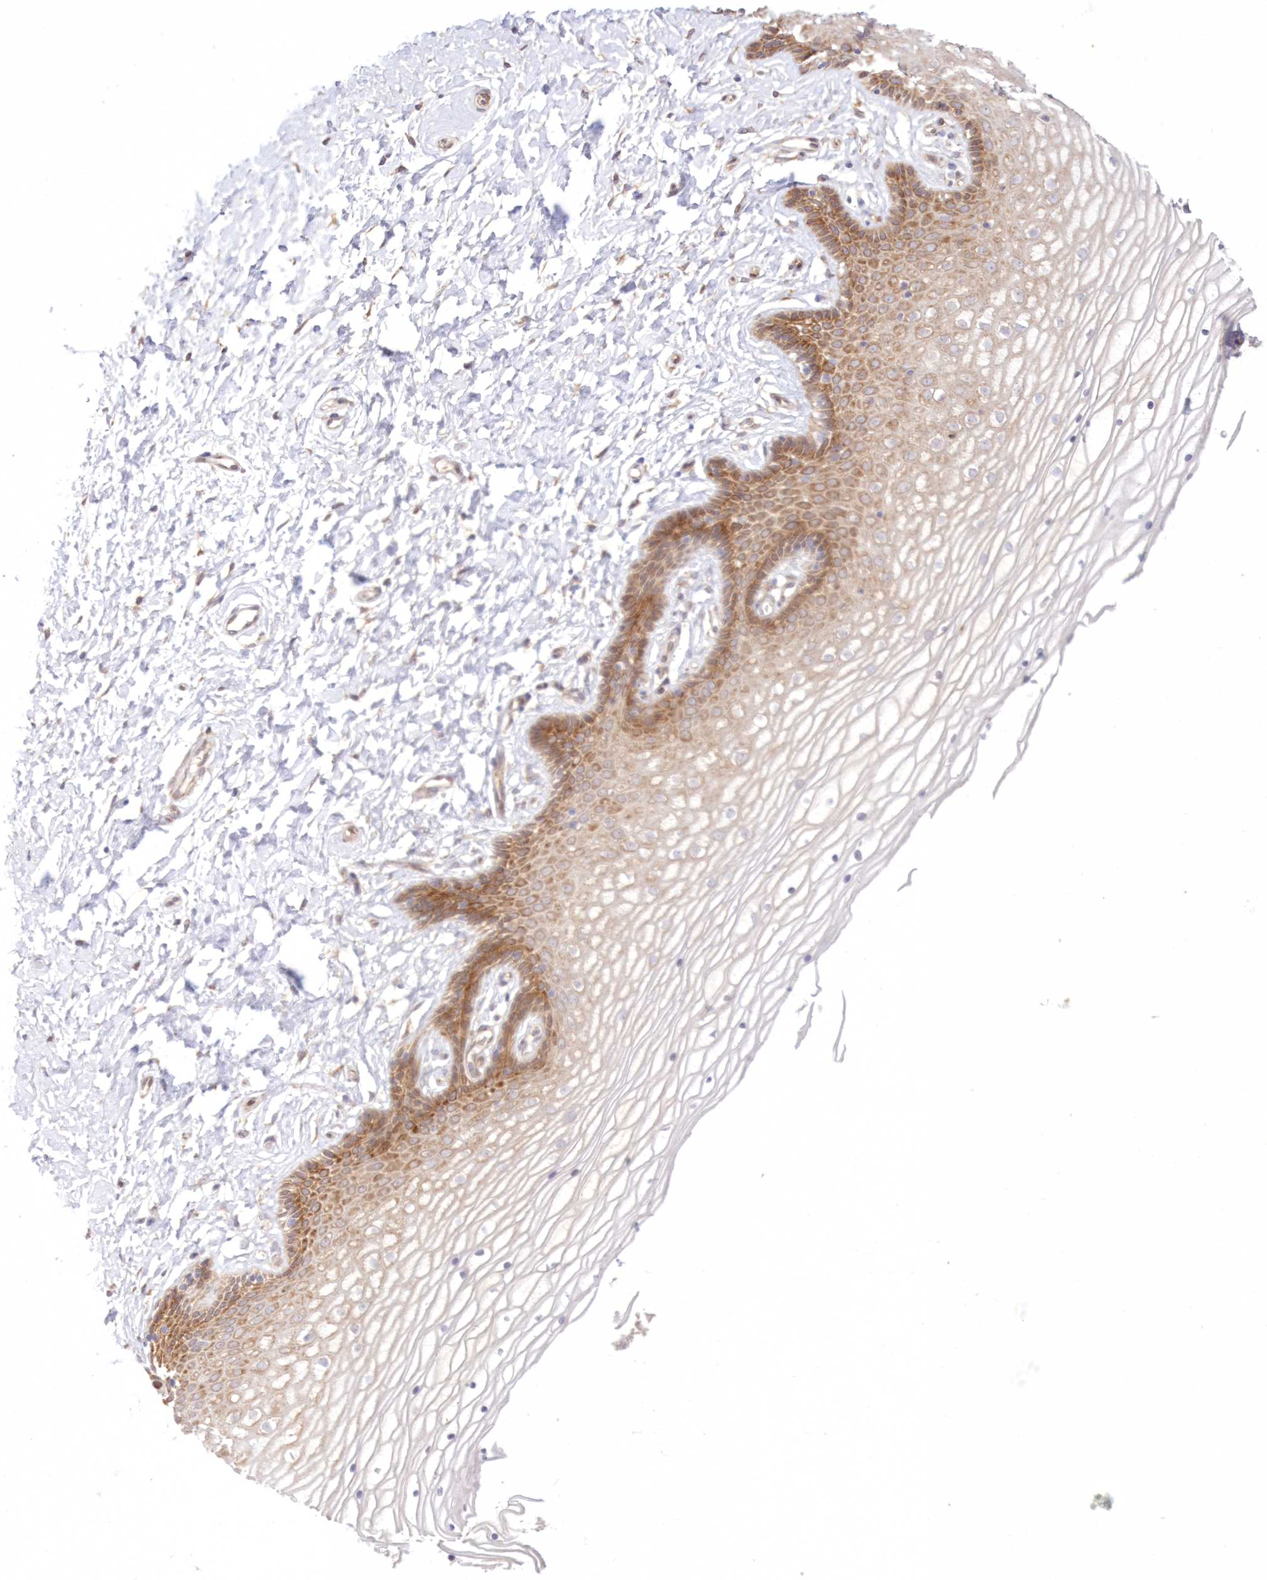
{"staining": {"intensity": "strong", "quantity": "25%-75%", "location": "cytoplasmic/membranous"}, "tissue": "vagina", "cell_type": "Squamous epithelial cells", "image_type": "normal", "snomed": [{"axis": "morphology", "description": "Normal tissue, NOS"}, {"axis": "topography", "description": "Vagina"}, {"axis": "topography", "description": "Cervix"}], "caption": "Protein staining reveals strong cytoplasmic/membranous positivity in approximately 25%-75% of squamous epithelial cells in benign vagina.", "gene": "RNPEP", "patient": {"sex": "female", "age": 40}}